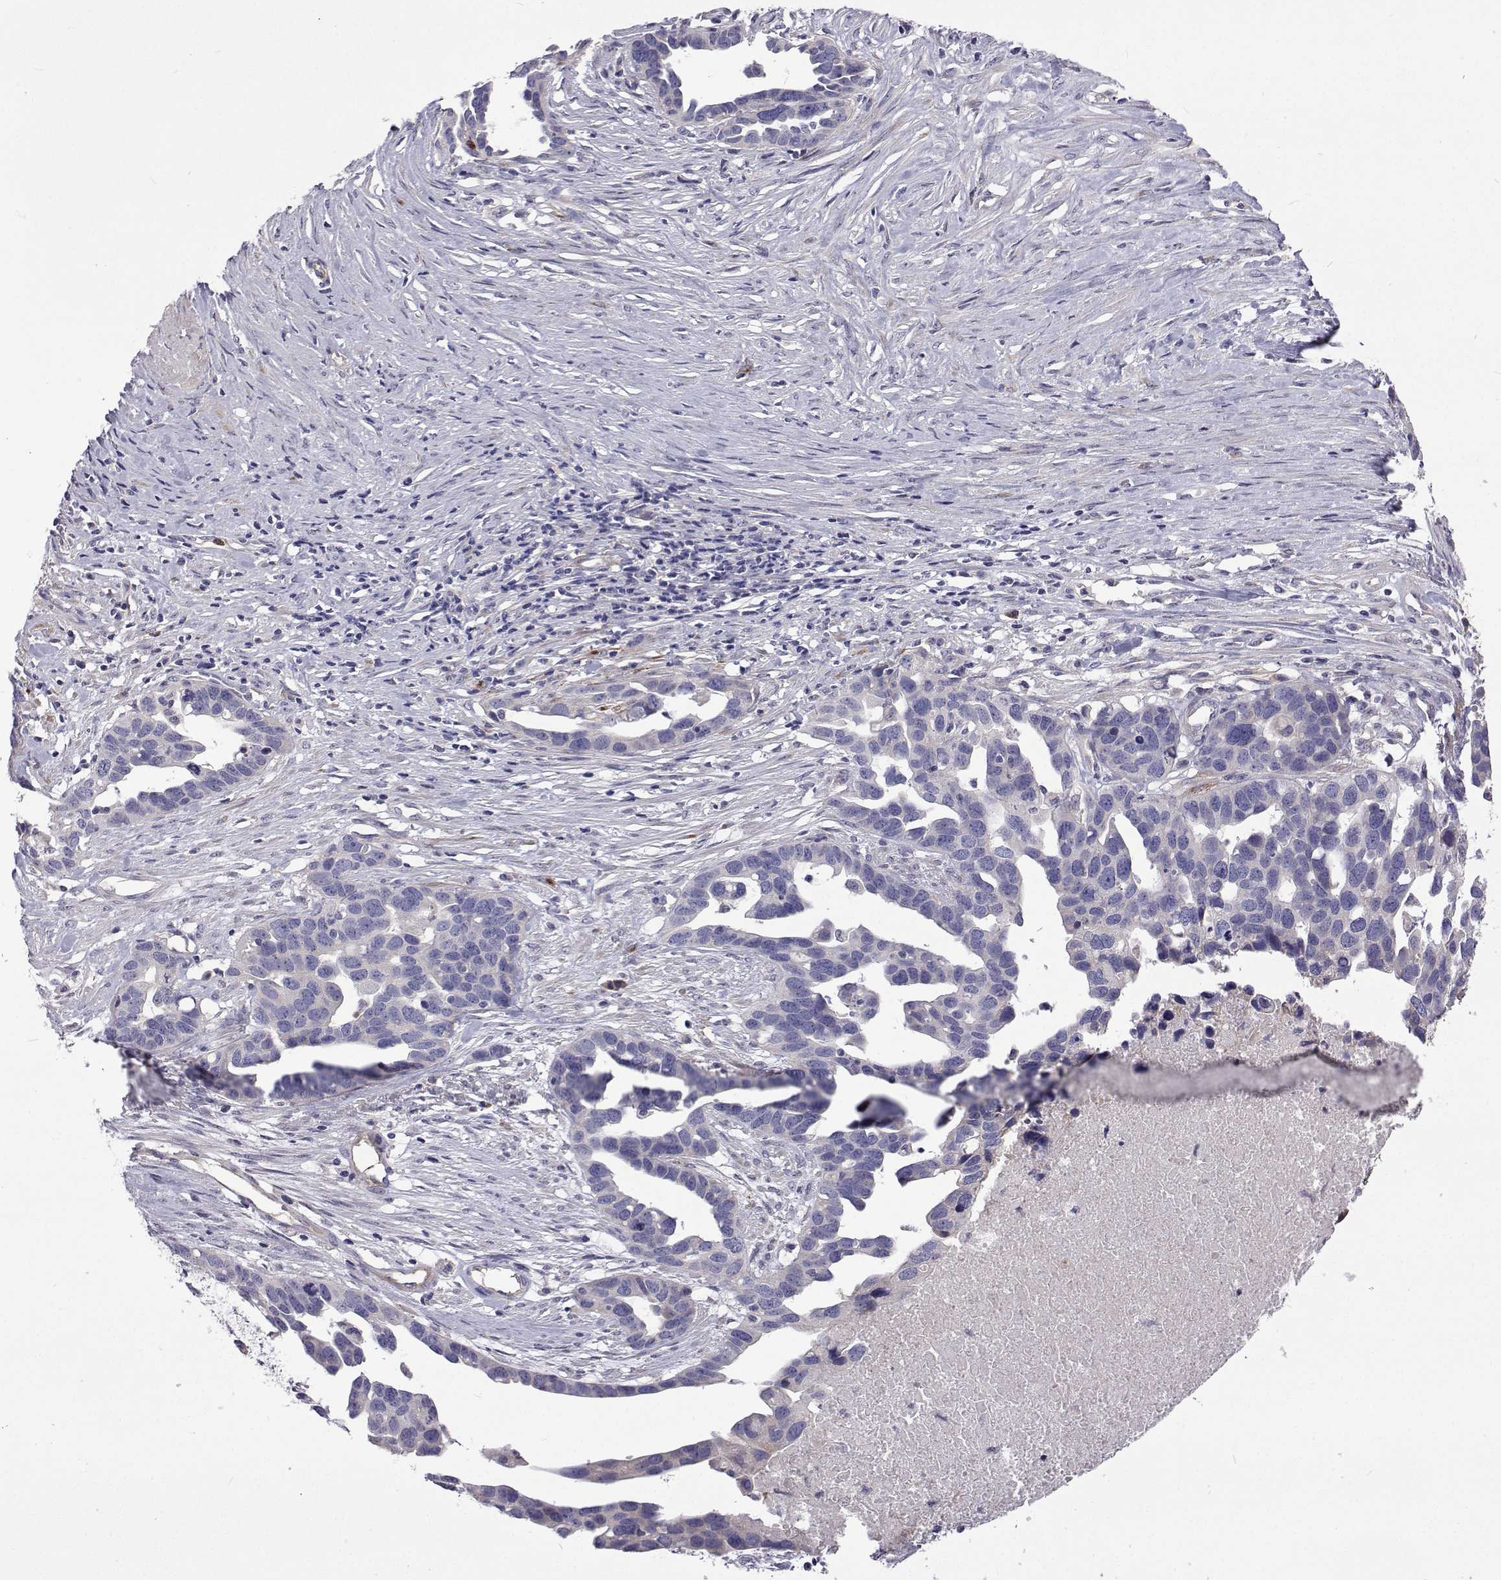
{"staining": {"intensity": "negative", "quantity": "none", "location": "none"}, "tissue": "ovarian cancer", "cell_type": "Tumor cells", "image_type": "cancer", "snomed": [{"axis": "morphology", "description": "Cystadenocarcinoma, serous, NOS"}, {"axis": "topography", "description": "Ovary"}], "caption": "Immunohistochemistry micrograph of human serous cystadenocarcinoma (ovarian) stained for a protein (brown), which displays no staining in tumor cells. (Stains: DAB (3,3'-diaminobenzidine) immunohistochemistry (IHC) with hematoxylin counter stain, Microscopy: brightfield microscopy at high magnification).", "gene": "NPR3", "patient": {"sex": "female", "age": 54}}